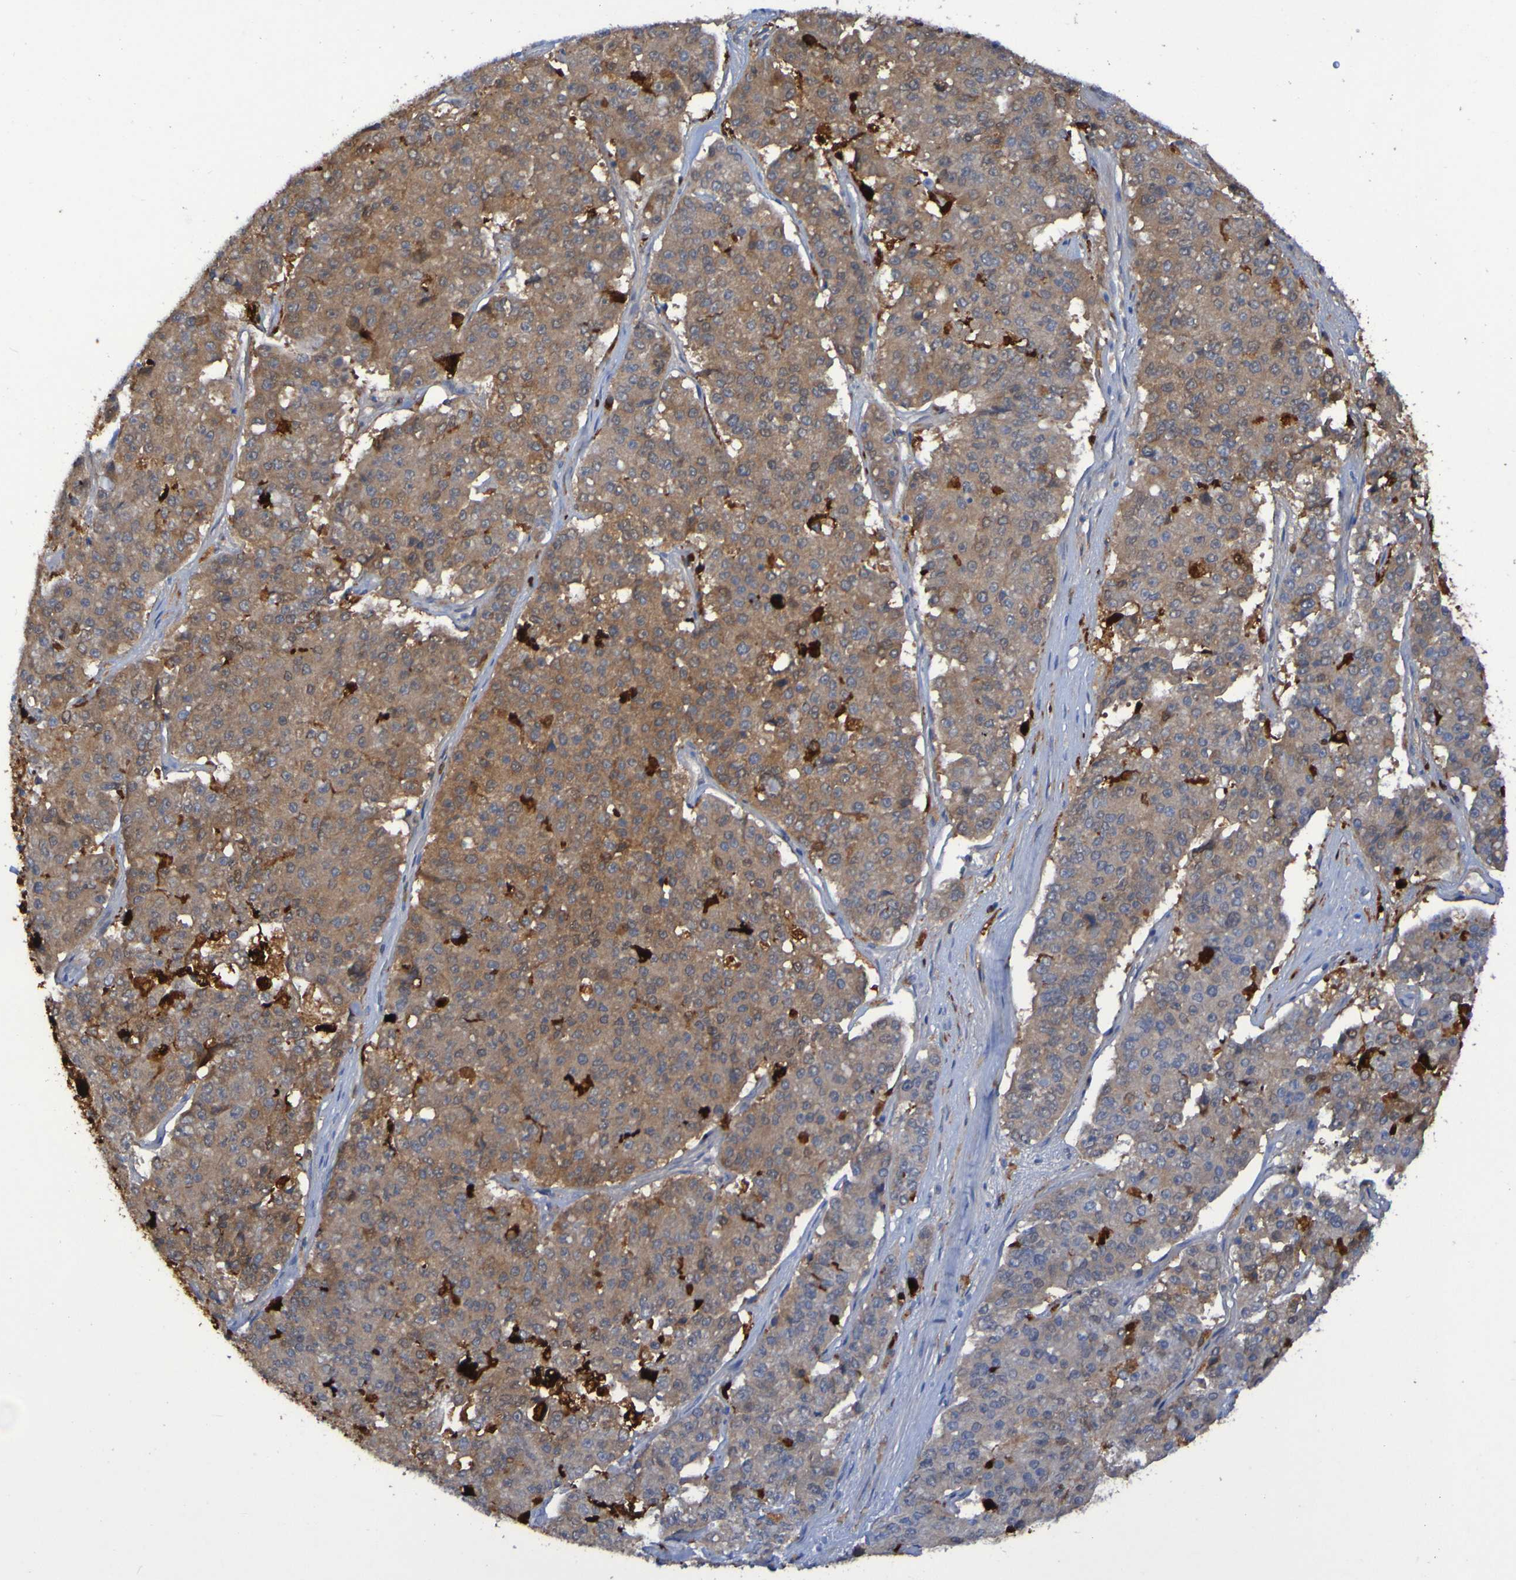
{"staining": {"intensity": "moderate", "quantity": ">75%", "location": "cytoplasmic/membranous"}, "tissue": "pancreatic cancer", "cell_type": "Tumor cells", "image_type": "cancer", "snomed": [{"axis": "morphology", "description": "Adenocarcinoma, NOS"}, {"axis": "topography", "description": "Pancreas"}], "caption": "Tumor cells exhibit medium levels of moderate cytoplasmic/membranous staining in about >75% of cells in pancreatic cancer.", "gene": "MPPE1", "patient": {"sex": "male", "age": 50}}